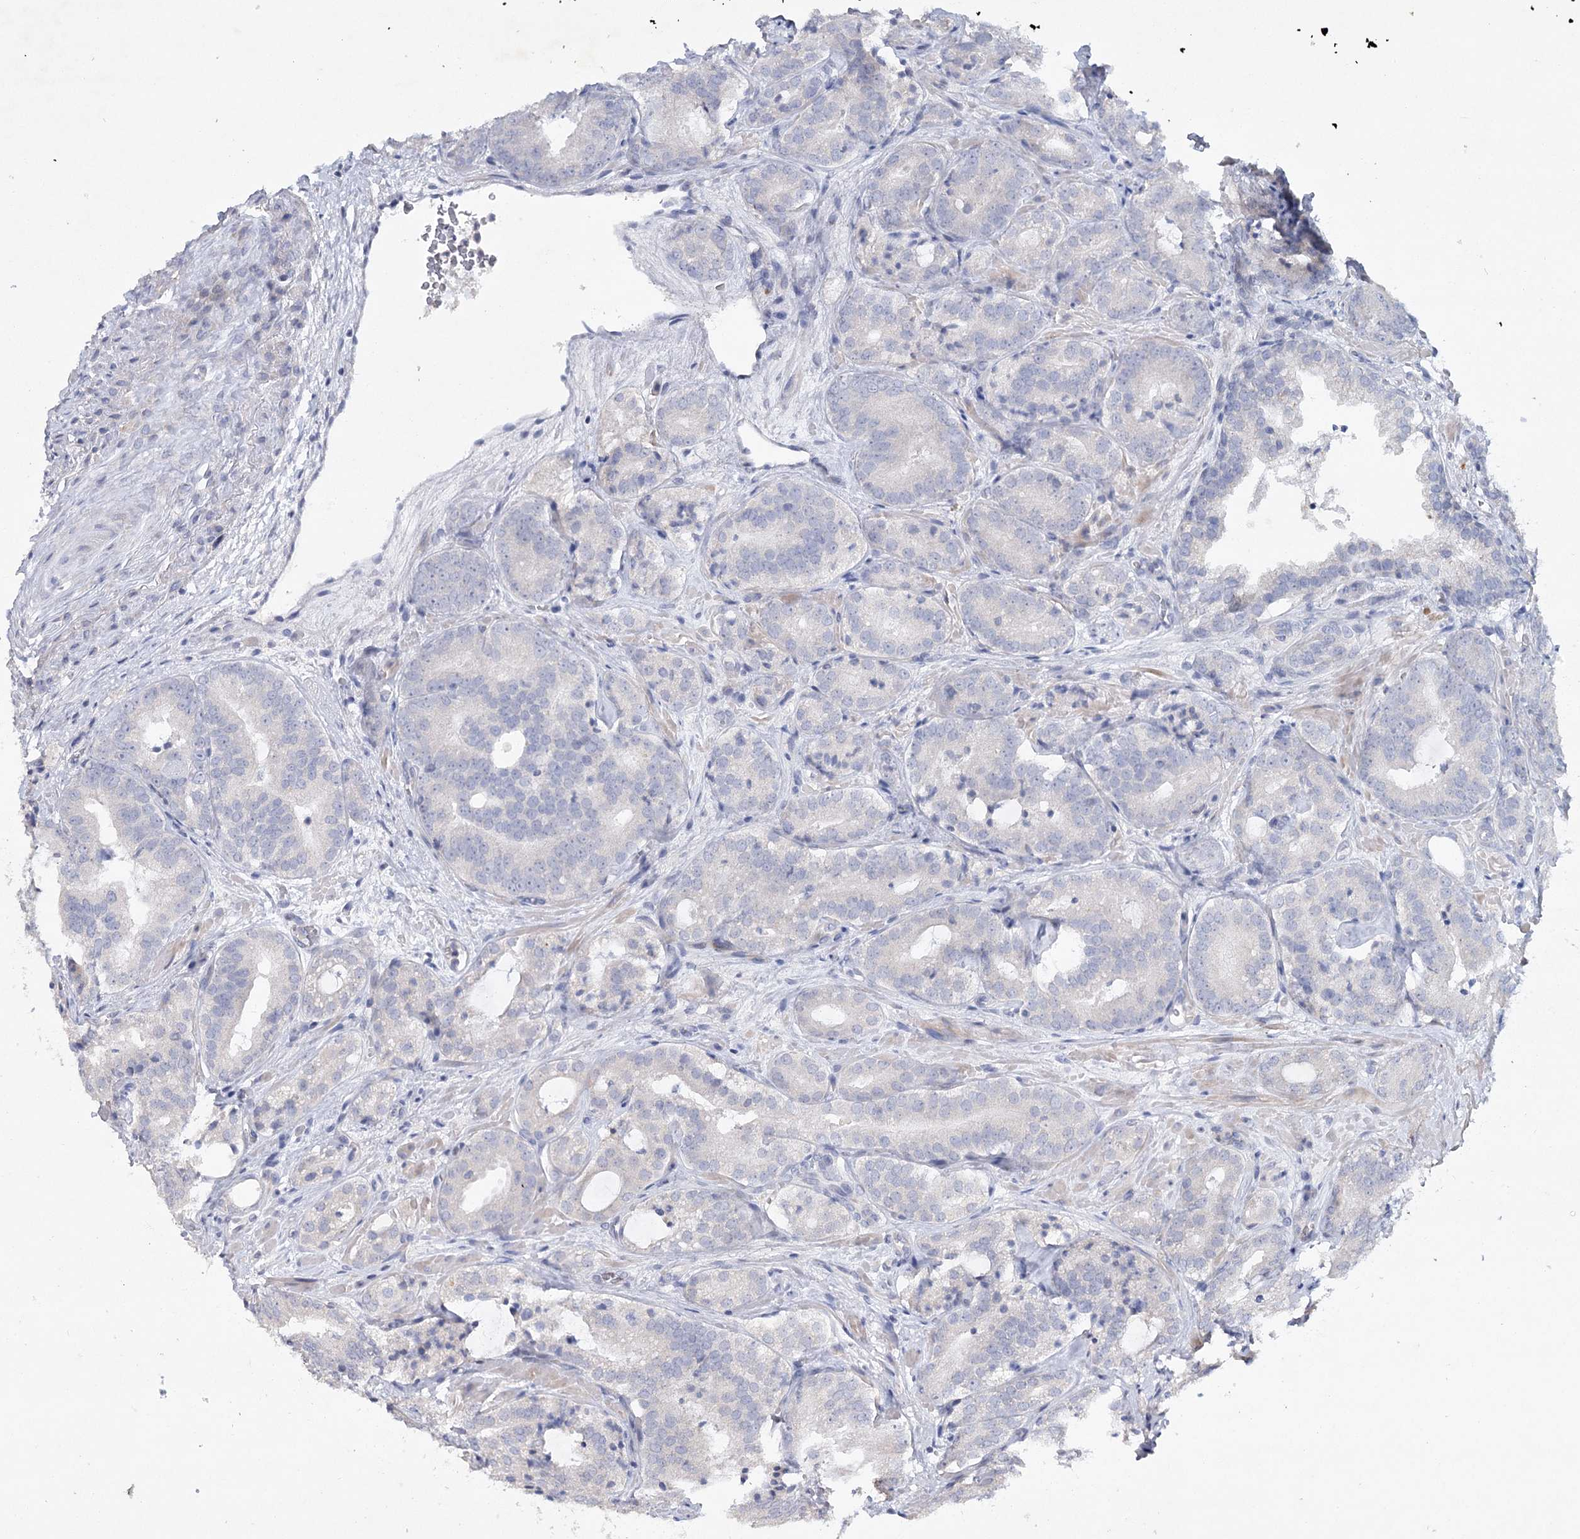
{"staining": {"intensity": "negative", "quantity": "none", "location": "none"}, "tissue": "prostate cancer", "cell_type": "Tumor cells", "image_type": "cancer", "snomed": [{"axis": "morphology", "description": "Adenocarcinoma, High grade"}, {"axis": "topography", "description": "Prostate"}], "caption": "There is no significant staining in tumor cells of high-grade adenocarcinoma (prostate). (Brightfield microscopy of DAB immunohistochemistry (IHC) at high magnification).", "gene": "MAP3K13", "patient": {"sex": "male", "age": 57}}